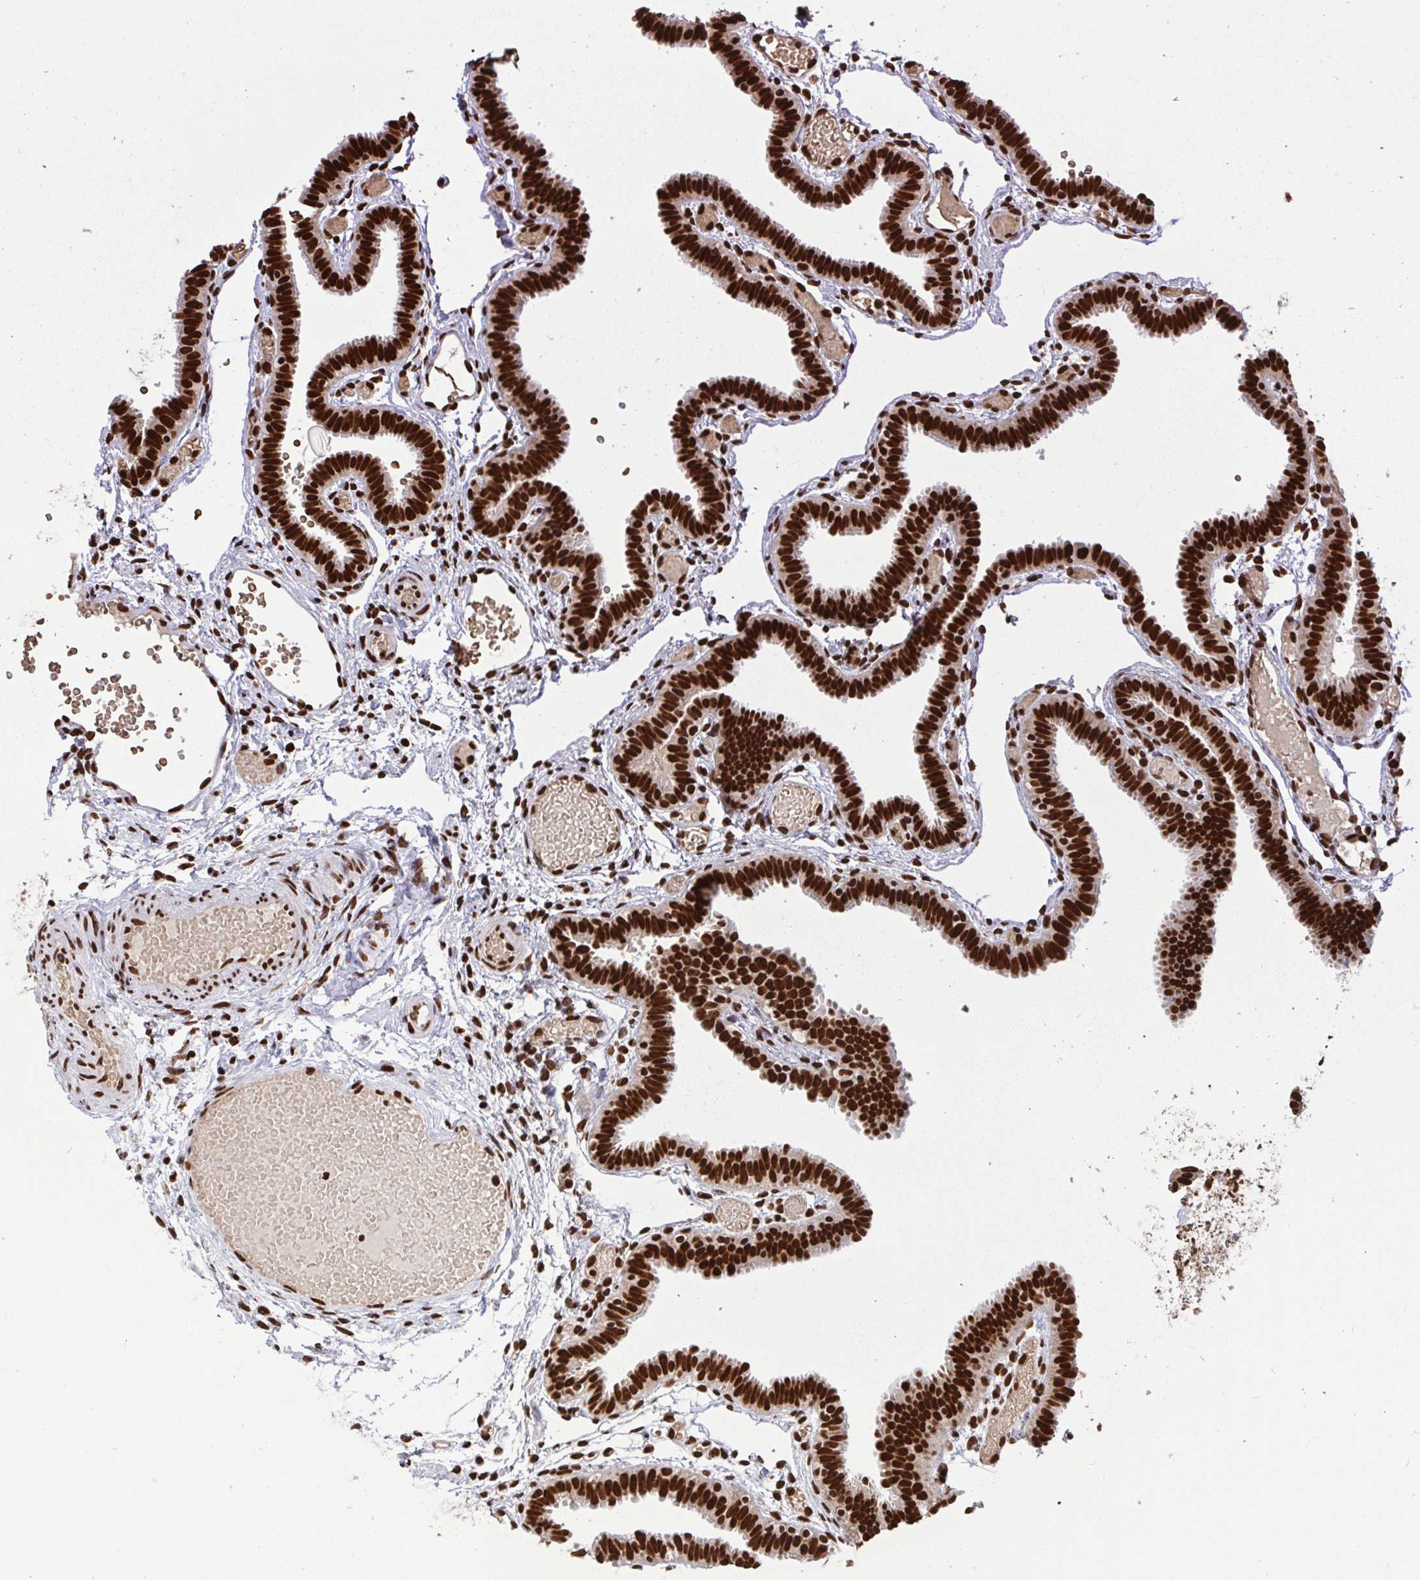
{"staining": {"intensity": "strong", "quantity": ">75%", "location": "nuclear"}, "tissue": "fallopian tube", "cell_type": "Glandular cells", "image_type": "normal", "snomed": [{"axis": "morphology", "description": "Normal tissue, NOS"}, {"axis": "topography", "description": "Fallopian tube"}], "caption": "Immunohistochemistry of benign human fallopian tube reveals high levels of strong nuclear positivity in about >75% of glandular cells. (Brightfield microscopy of DAB IHC at high magnification).", "gene": "ENSG00000268083", "patient": {"sex": "female", "age": 37}}